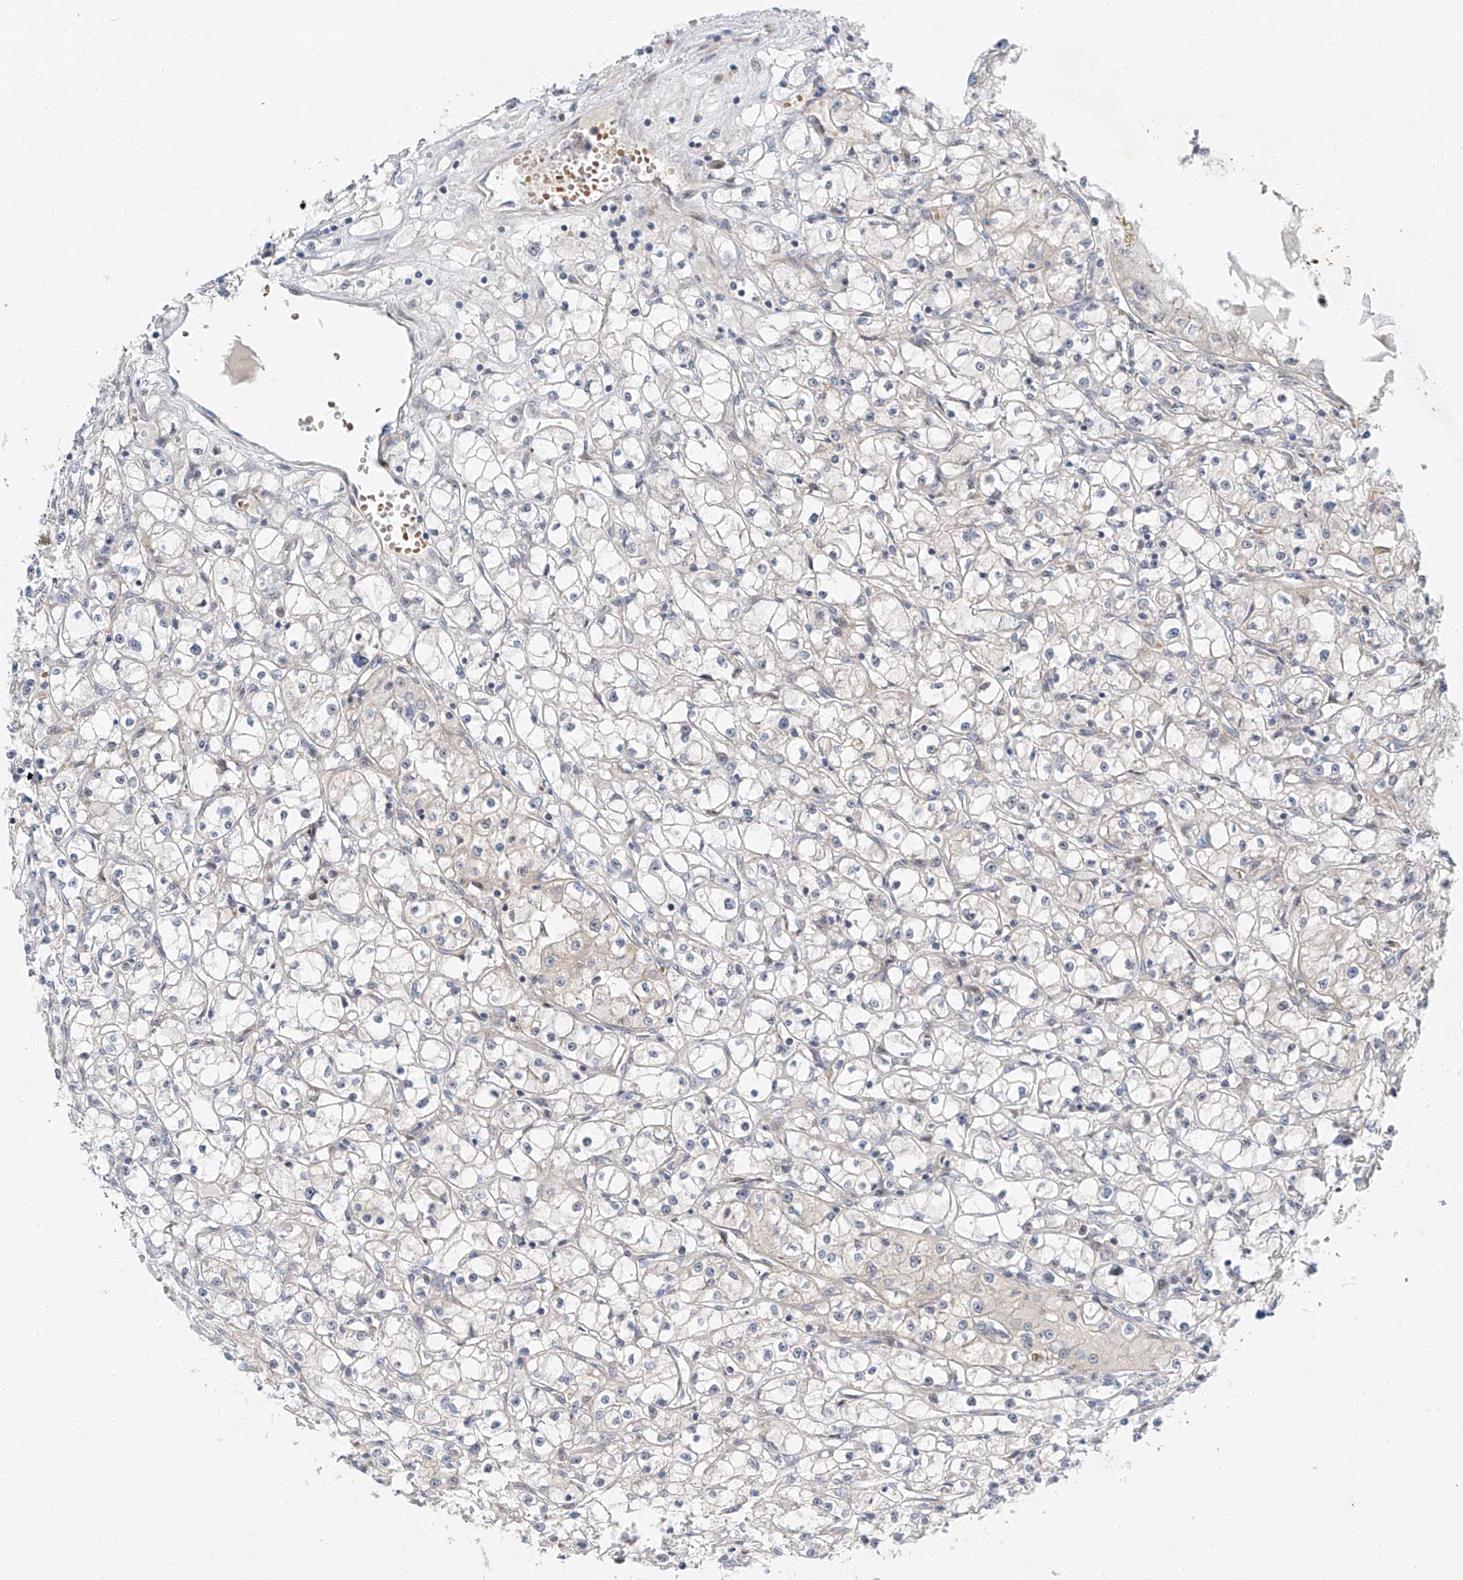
{"staining": {"intensity": "negative", "quantity": "none", "location": "none"}, "tissue": "renal cancer", "cell_type": "Tumor cells", "image_type": "cancer", "snomed": [{"axis": "morphology", "description": "Adenocarcinoma, NOS"}, {"axis": "topography", "description": "Kidney"}], "caption": "Immunohistochemistry image of human renal cancer stained for a protein (brown), which displays no positivity in tumor cells.", "gene": "CLDND1", "patient": {"sex": "male", "age": 56}}